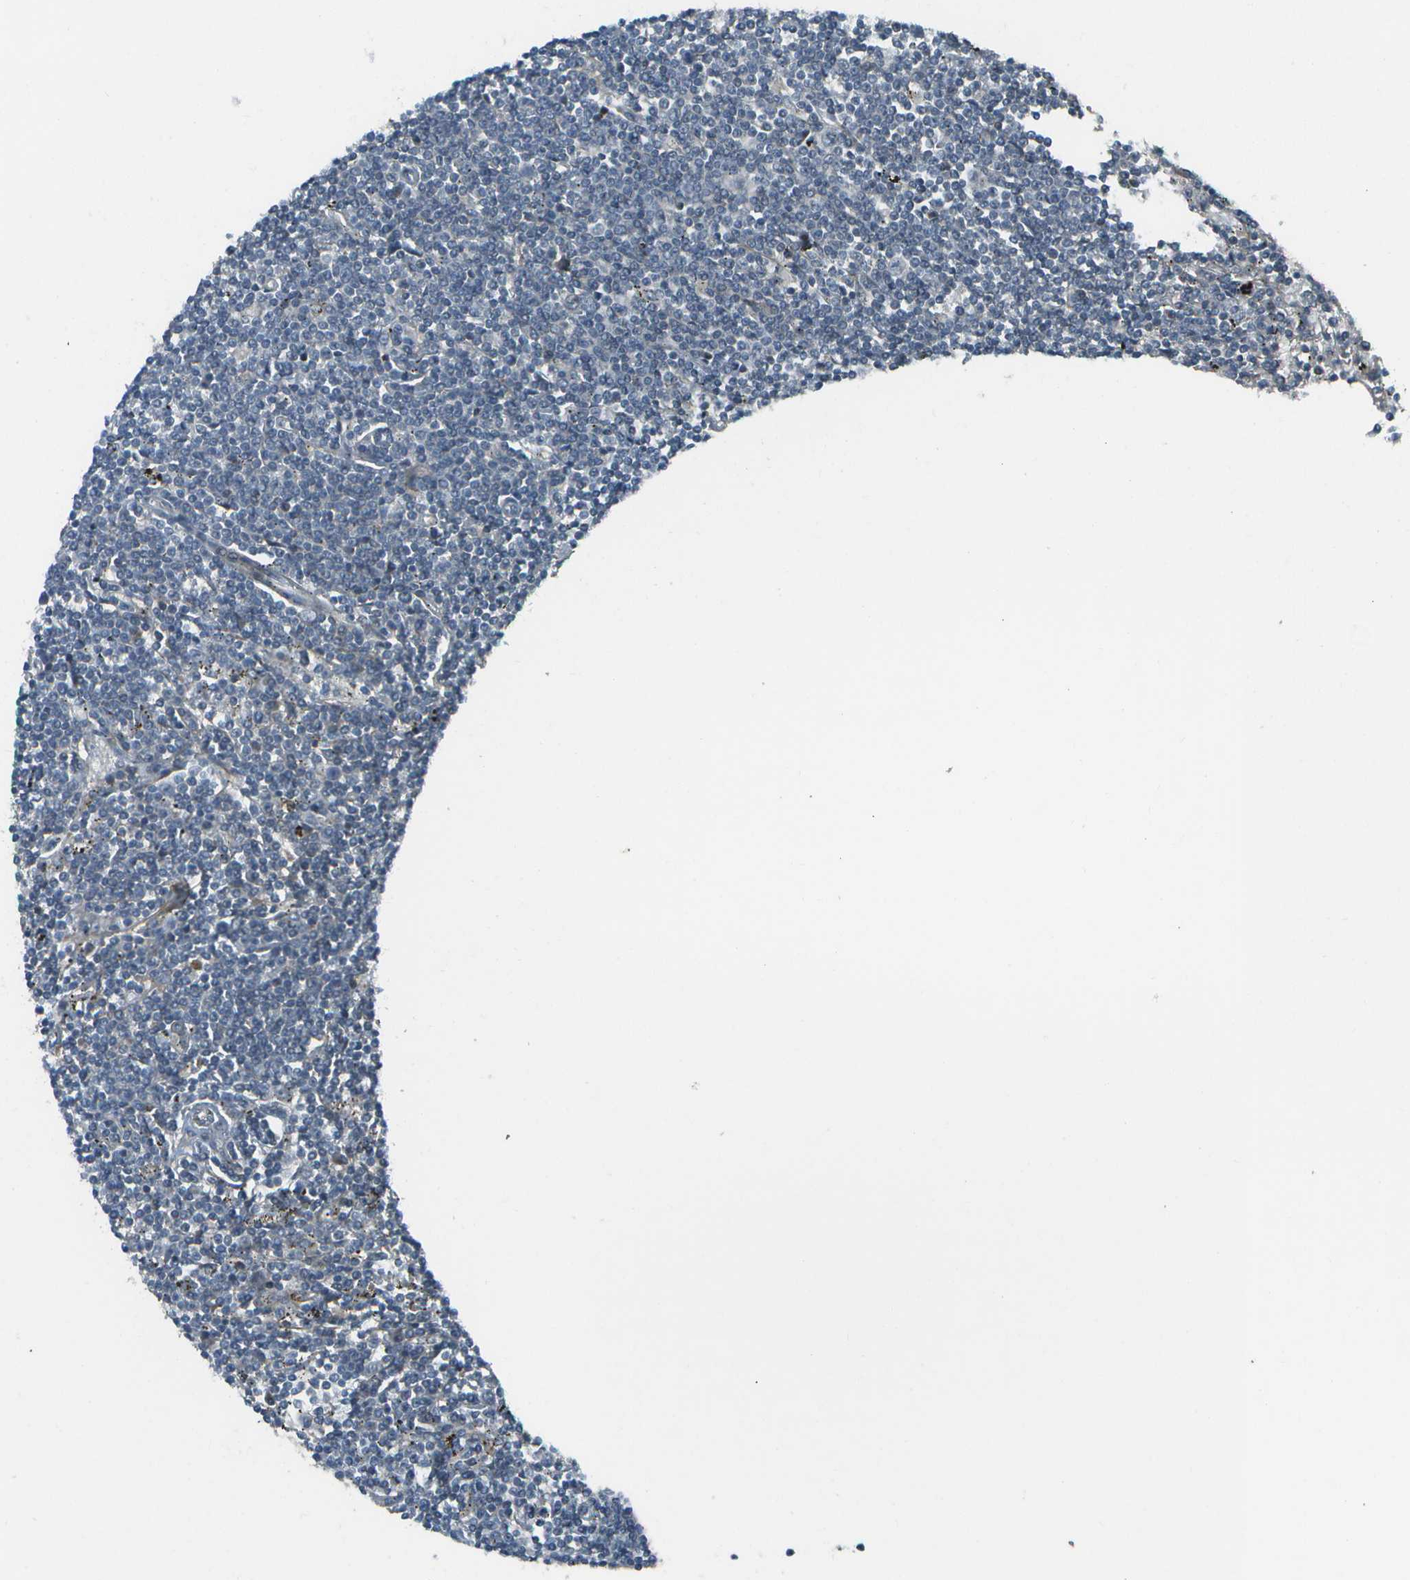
{"staining": {"intensity": "negative", "quantity": "none", "location": "none"}, "tissue": "lymphoma", "cell_type": "Tumor cells", "image_type": "cancer", "snomed": [{"axis": "morphology", "description": "Malignant lymphoma, non-Hodgkin's type, Low grade"}, {"axis": "topography", "description": "Spleen"}], "caption": "A photomicrograph of human low-grade malignant lymphoma, non-Hodgkin's type is negative for staining in tumor cells.", "gene": "WNK2", "patient": {"sex": "male", "age": 76}}